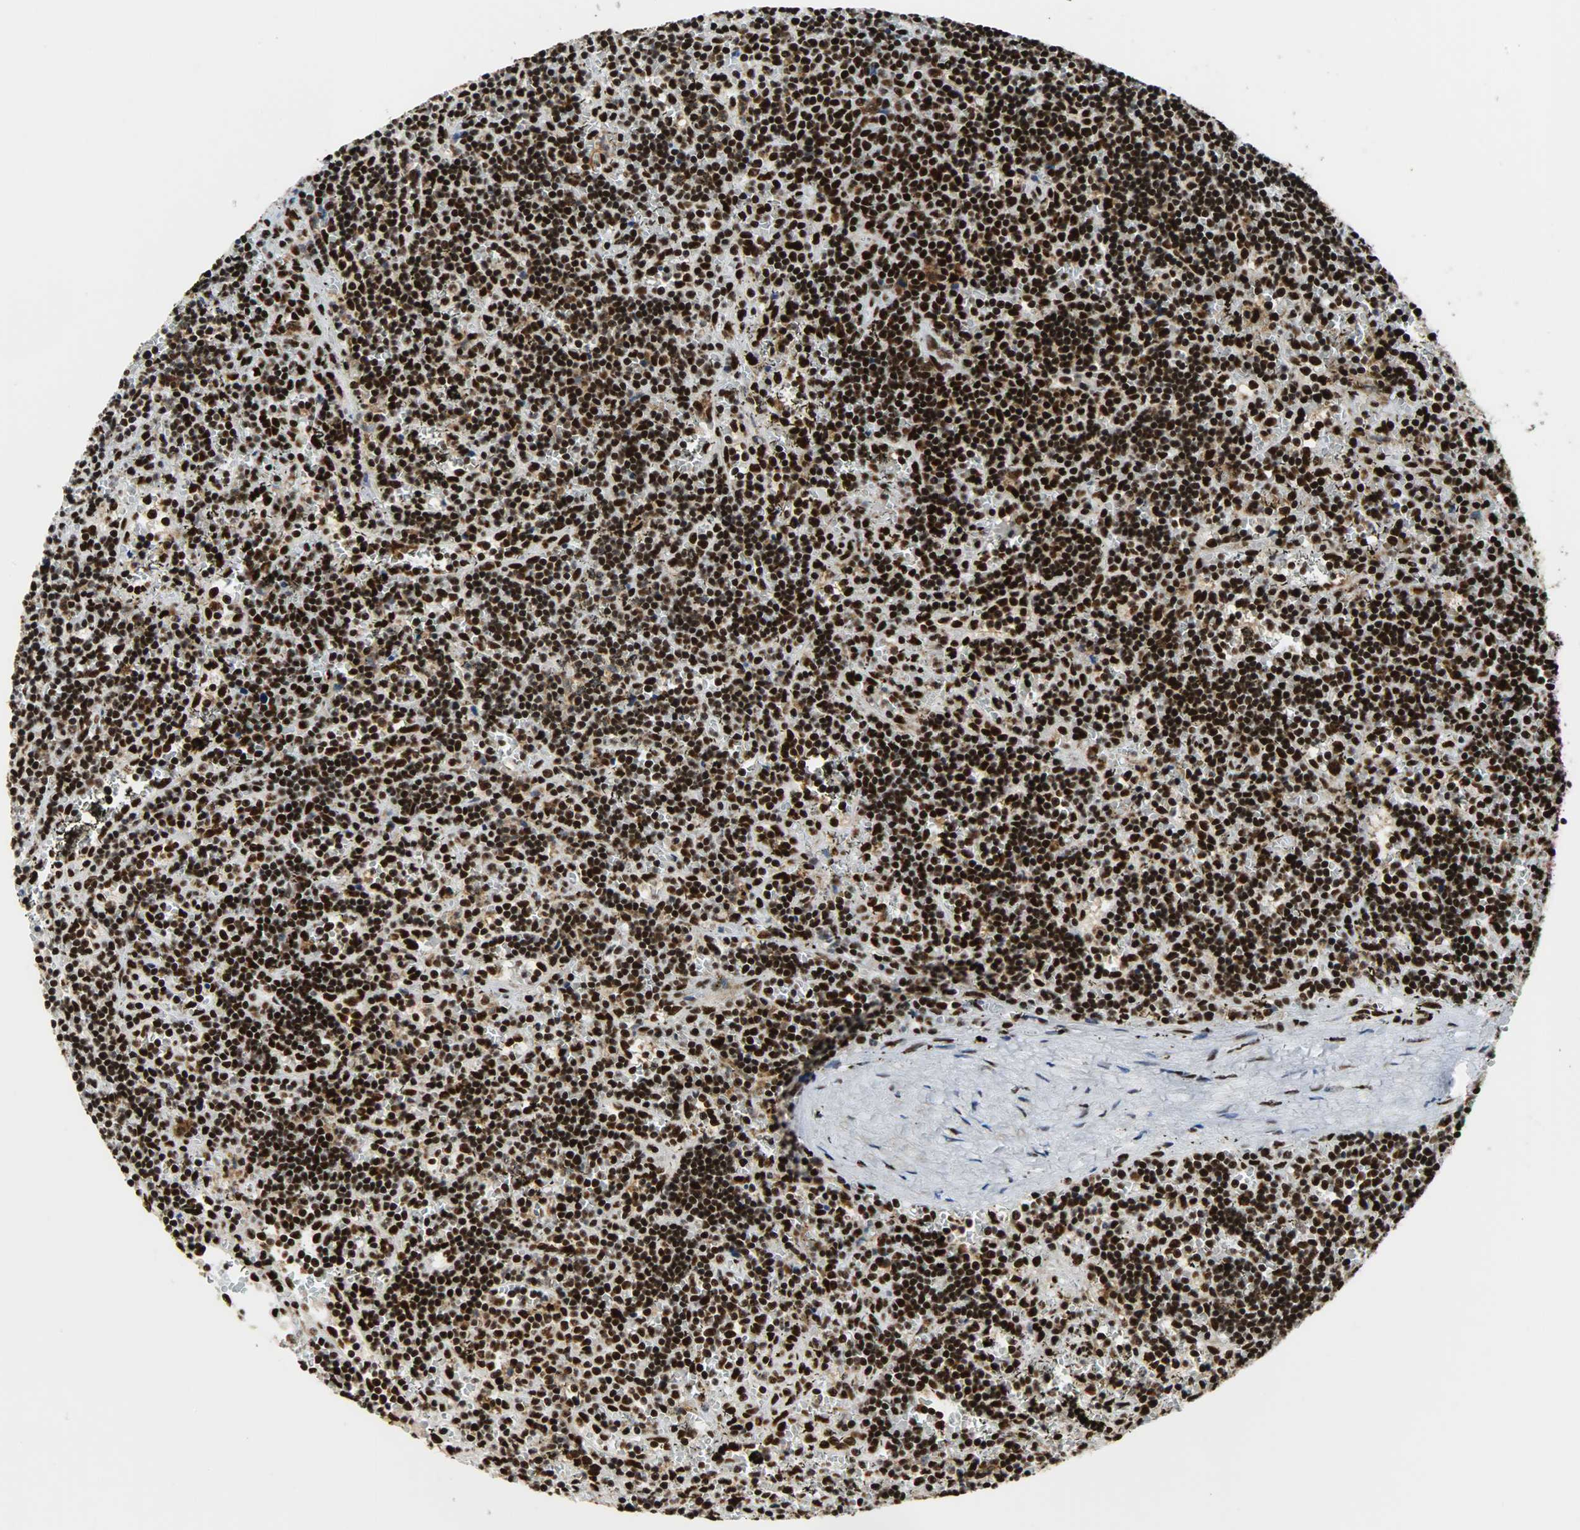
{"staining": {"intensity": "strong", "quantity": ">75%", "location": "nuclear"}, "tissue": "lymphoma", "cell_type": "Tumor cells", "image_type": "cancer", "snomed": [{"axis": "morphology", "description": "Malignant lymphoma, non-Hodgkin's type, Low grade"}, {"axis": "topography", "description": "Spleen"}], "caption": "This image displays lymphoma stained with immunohistochemistry to label a protein in brown. The nuclear of tumor cells show strong positivity for the protein. Nuclei are counter-stained blue.", "gene": "SSB", "patient": {"sex": "male", "age": 60}}